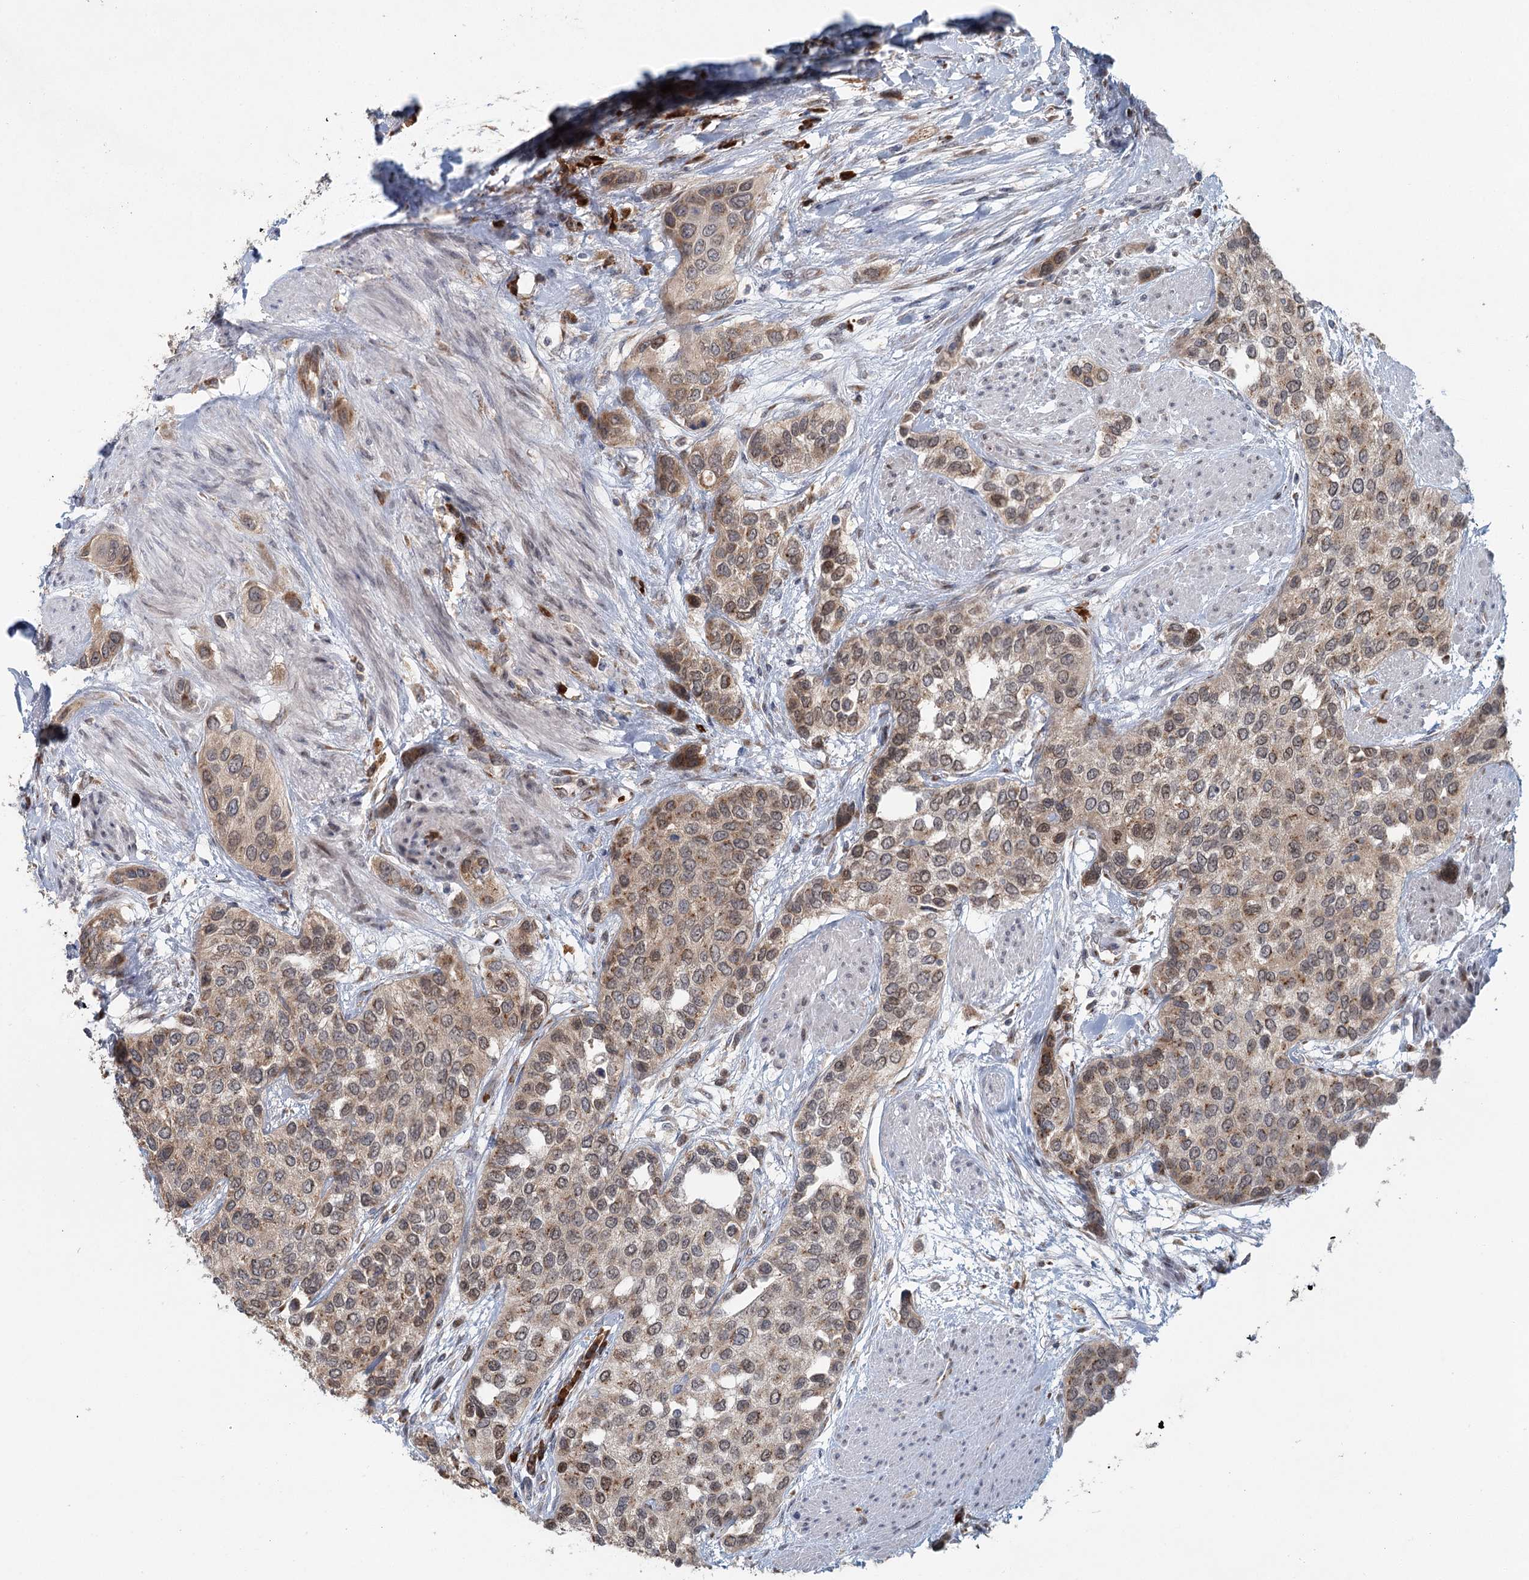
{"staining": {"intensity": "weak", "quantity": ">75%", "location": "cytoplasmic/membranous"}, "tissue": "urothelial cancer", "cell_type": "Tumor cells", "image_type": "cancer", "snomed": [{"axis": "morphology", "description": "Normal tissue, NOS"}, {"axis": "morphology", "description": "Urothelial carcinoma, High grade"}, {"axis": "topography", "description": "Vascular tissue"}, {"axis": "topography", "description": "Urinary bladder"}], "caption": "A photomicrograph of human urothelial cancer stained for a protein reveals weak cytoplasmic/membranous brown staining in tumor cells.", "gene": "ADK", "patient": {"sex": "female", "age": 56}}